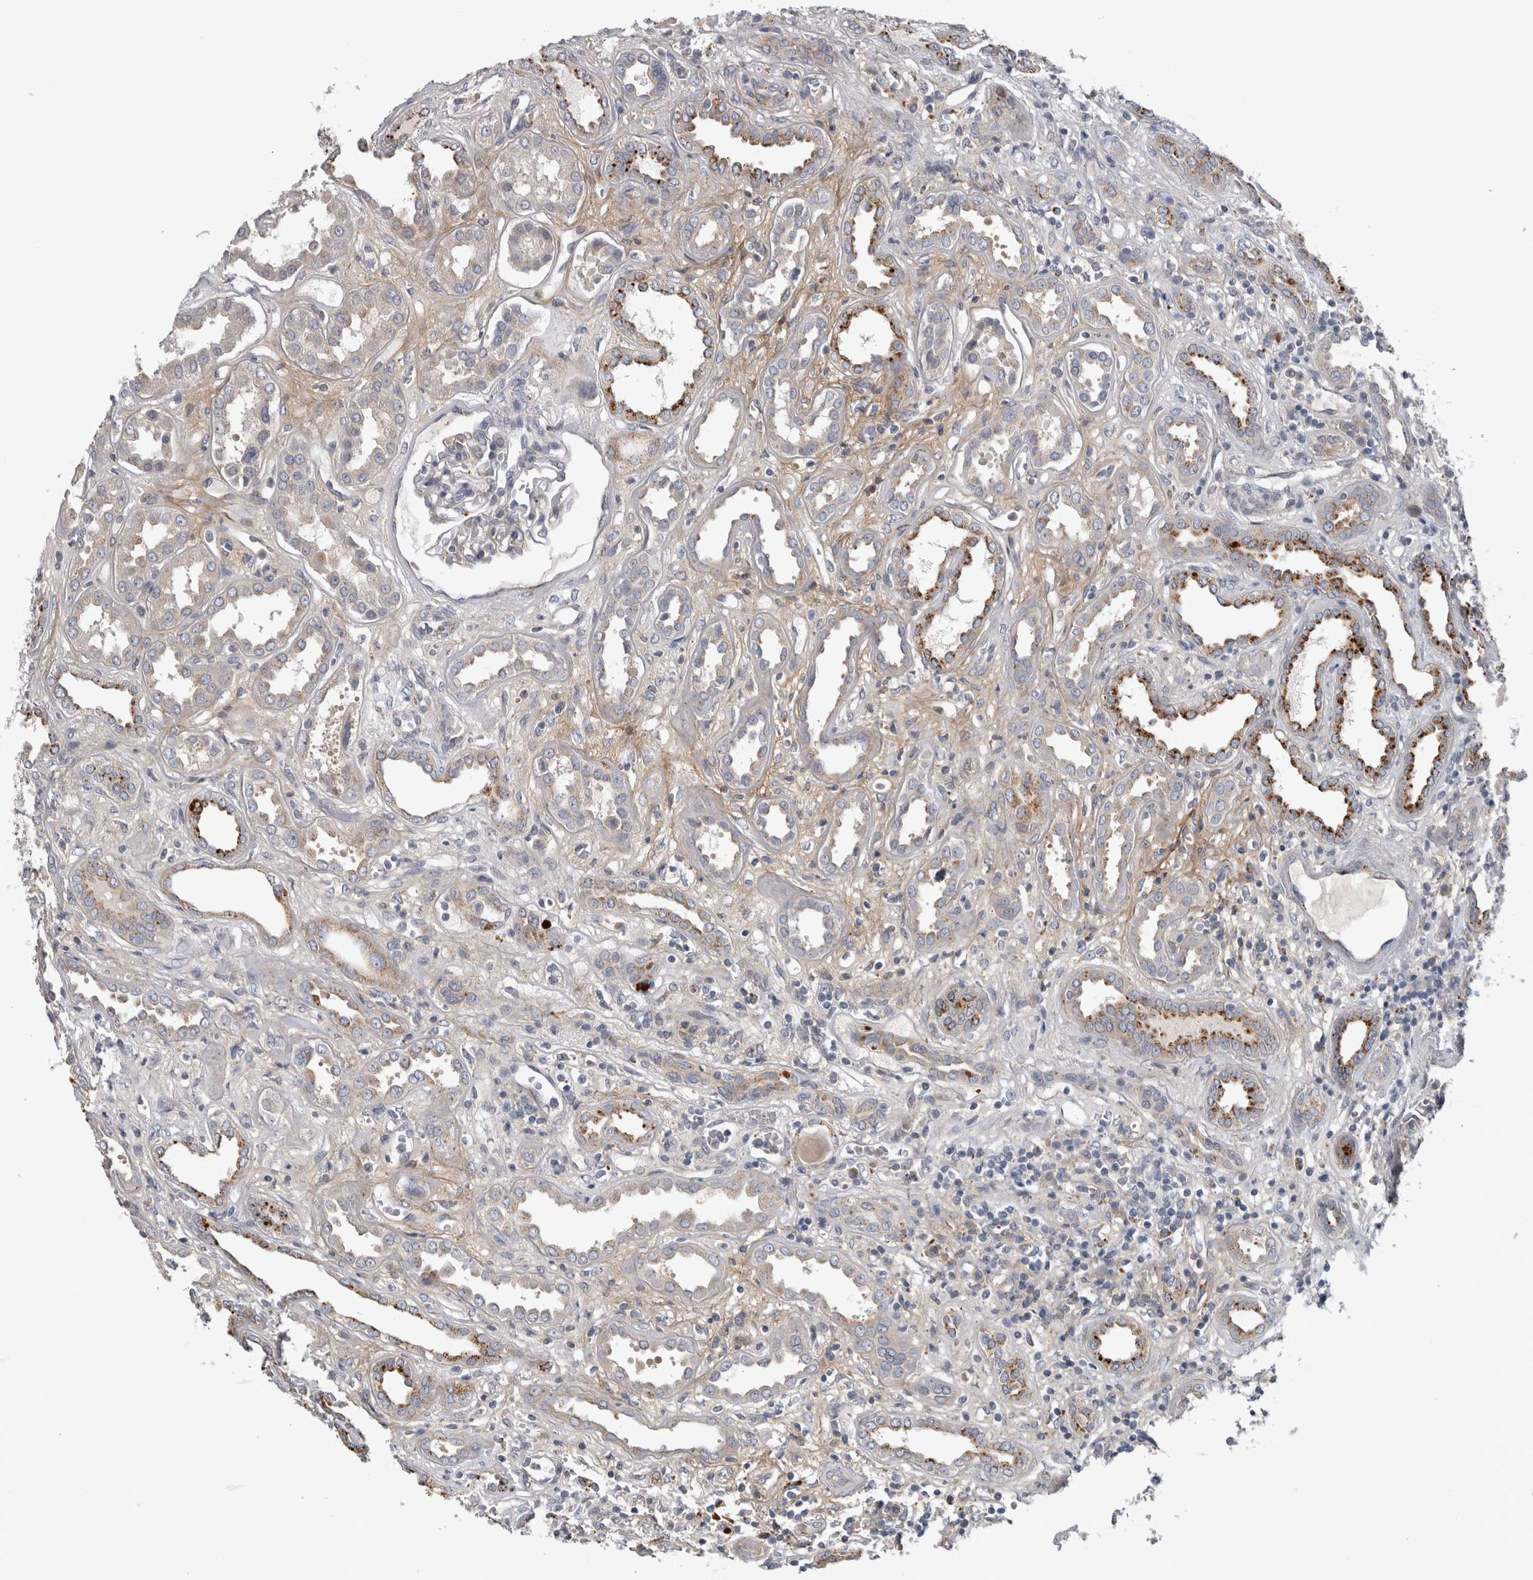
{"staining": {"intensity": "moderate", "quantity": "<25%", "location": "cytoplasmic/membranous"}, "tissue": "kidney", "cell_type": "Cells in glomeruli", "image_type": "normal", "snomed": [{"axis": "morphology", "description": "Normal tissue, NOS"}, {"axis": "topography", "description": "Kidney"}], "caption": "Immunohistochemical staining of unremarkable human kidney shows moderate cytoplasmic/membranous protein positivity in approximately <25% of cells in glomeruli.", "gene": "ATXN2", "patient": {"sex": "male", "age": 59}}